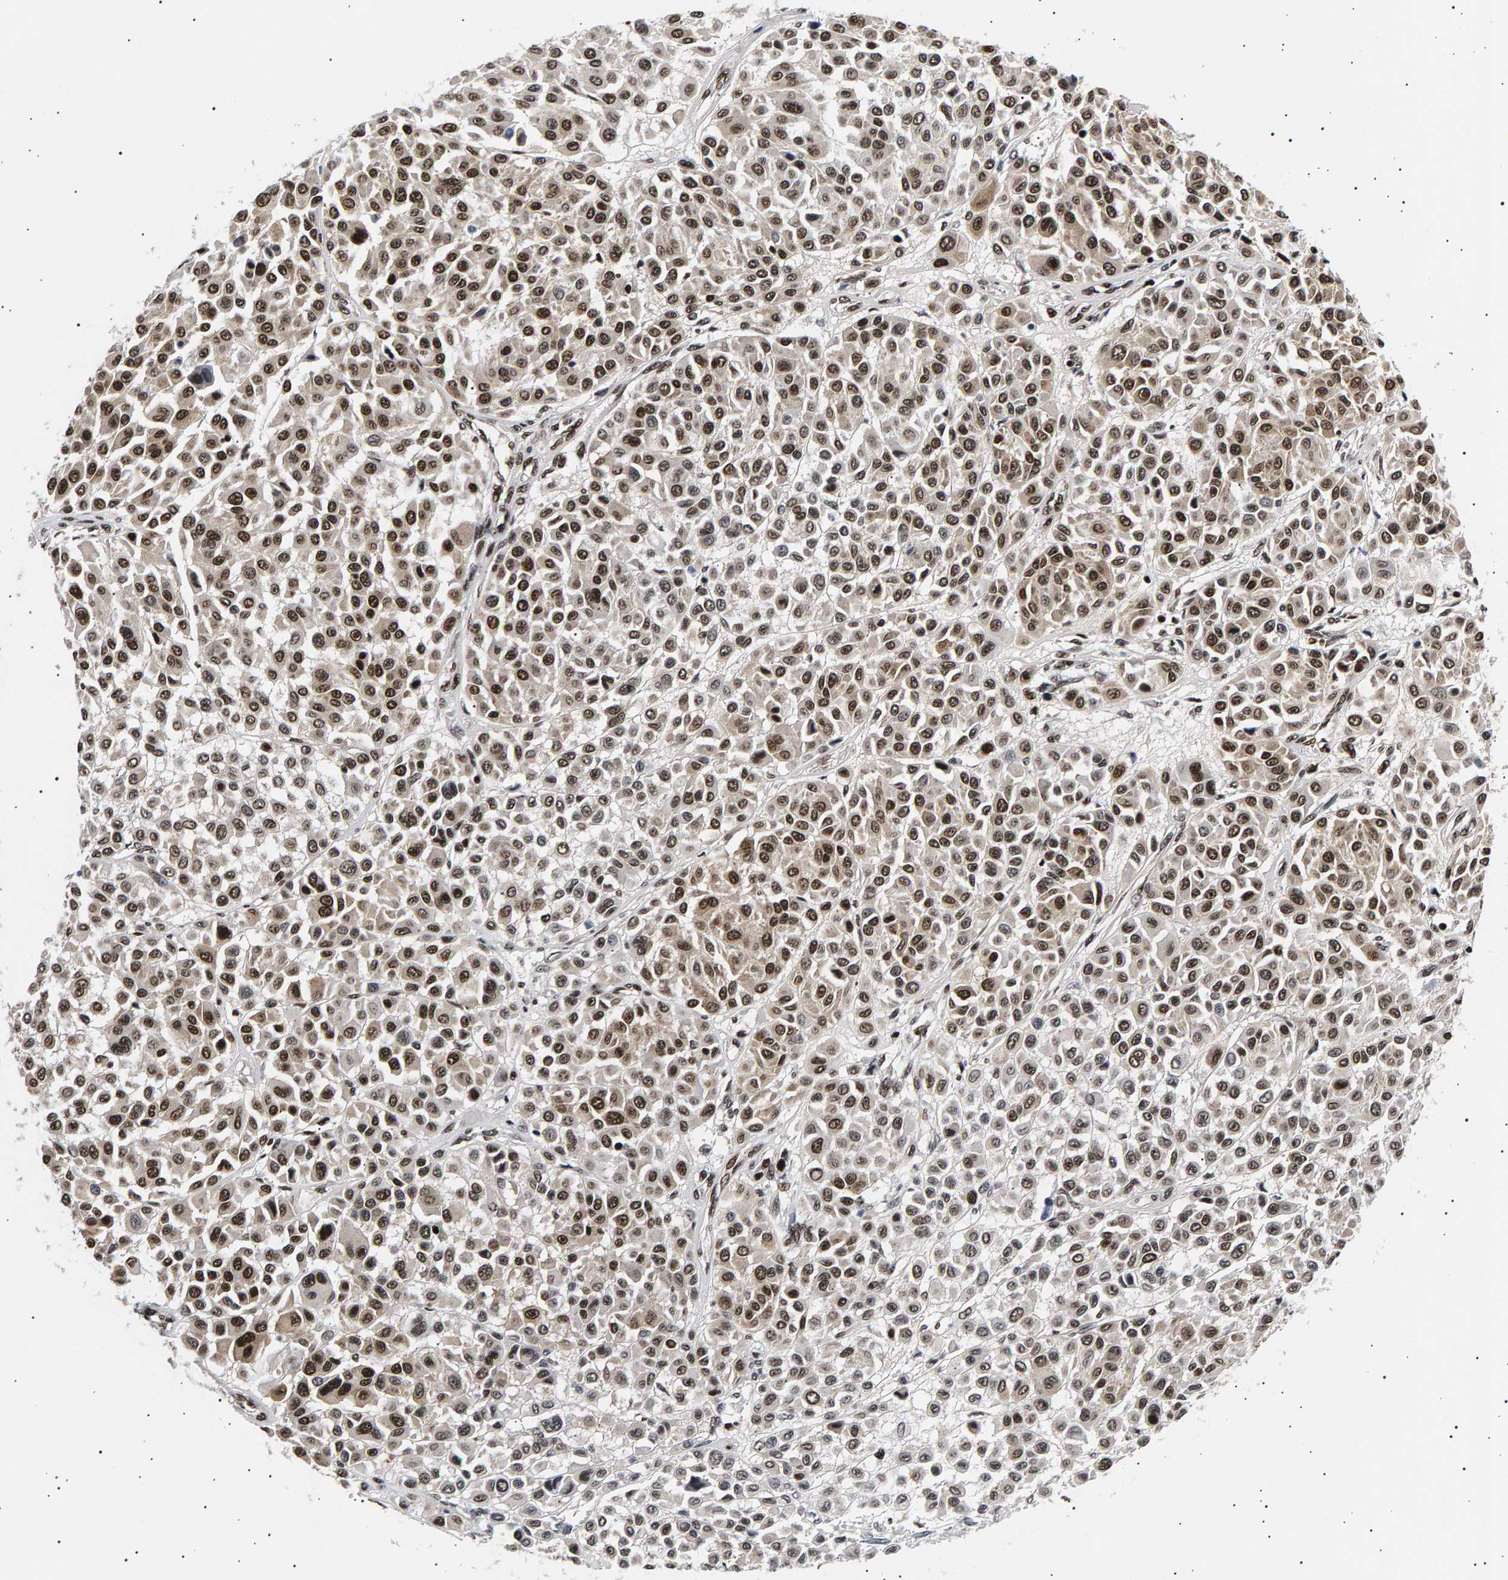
{"staining": {"intensity": "strong", "quantity": ">75%", "location": "nuclear"}, "tissue": "melanoma", "cell_type": "Tumor cells", "image_type": "cancer", "snomed": [{"axis": "morphology", "description": "Malignant melanoma, Metastatic site"}, {"axis": "topography", "description": "Soft tissue"}], "caption": "Human malignant melanoma (metastatic site) stained for a protein (brown) displays strong nuclear positive expression in approximately >75% of tumor cells.", "gene": "ANKRD40", "patient": {"sex": "male", "age": 41}}